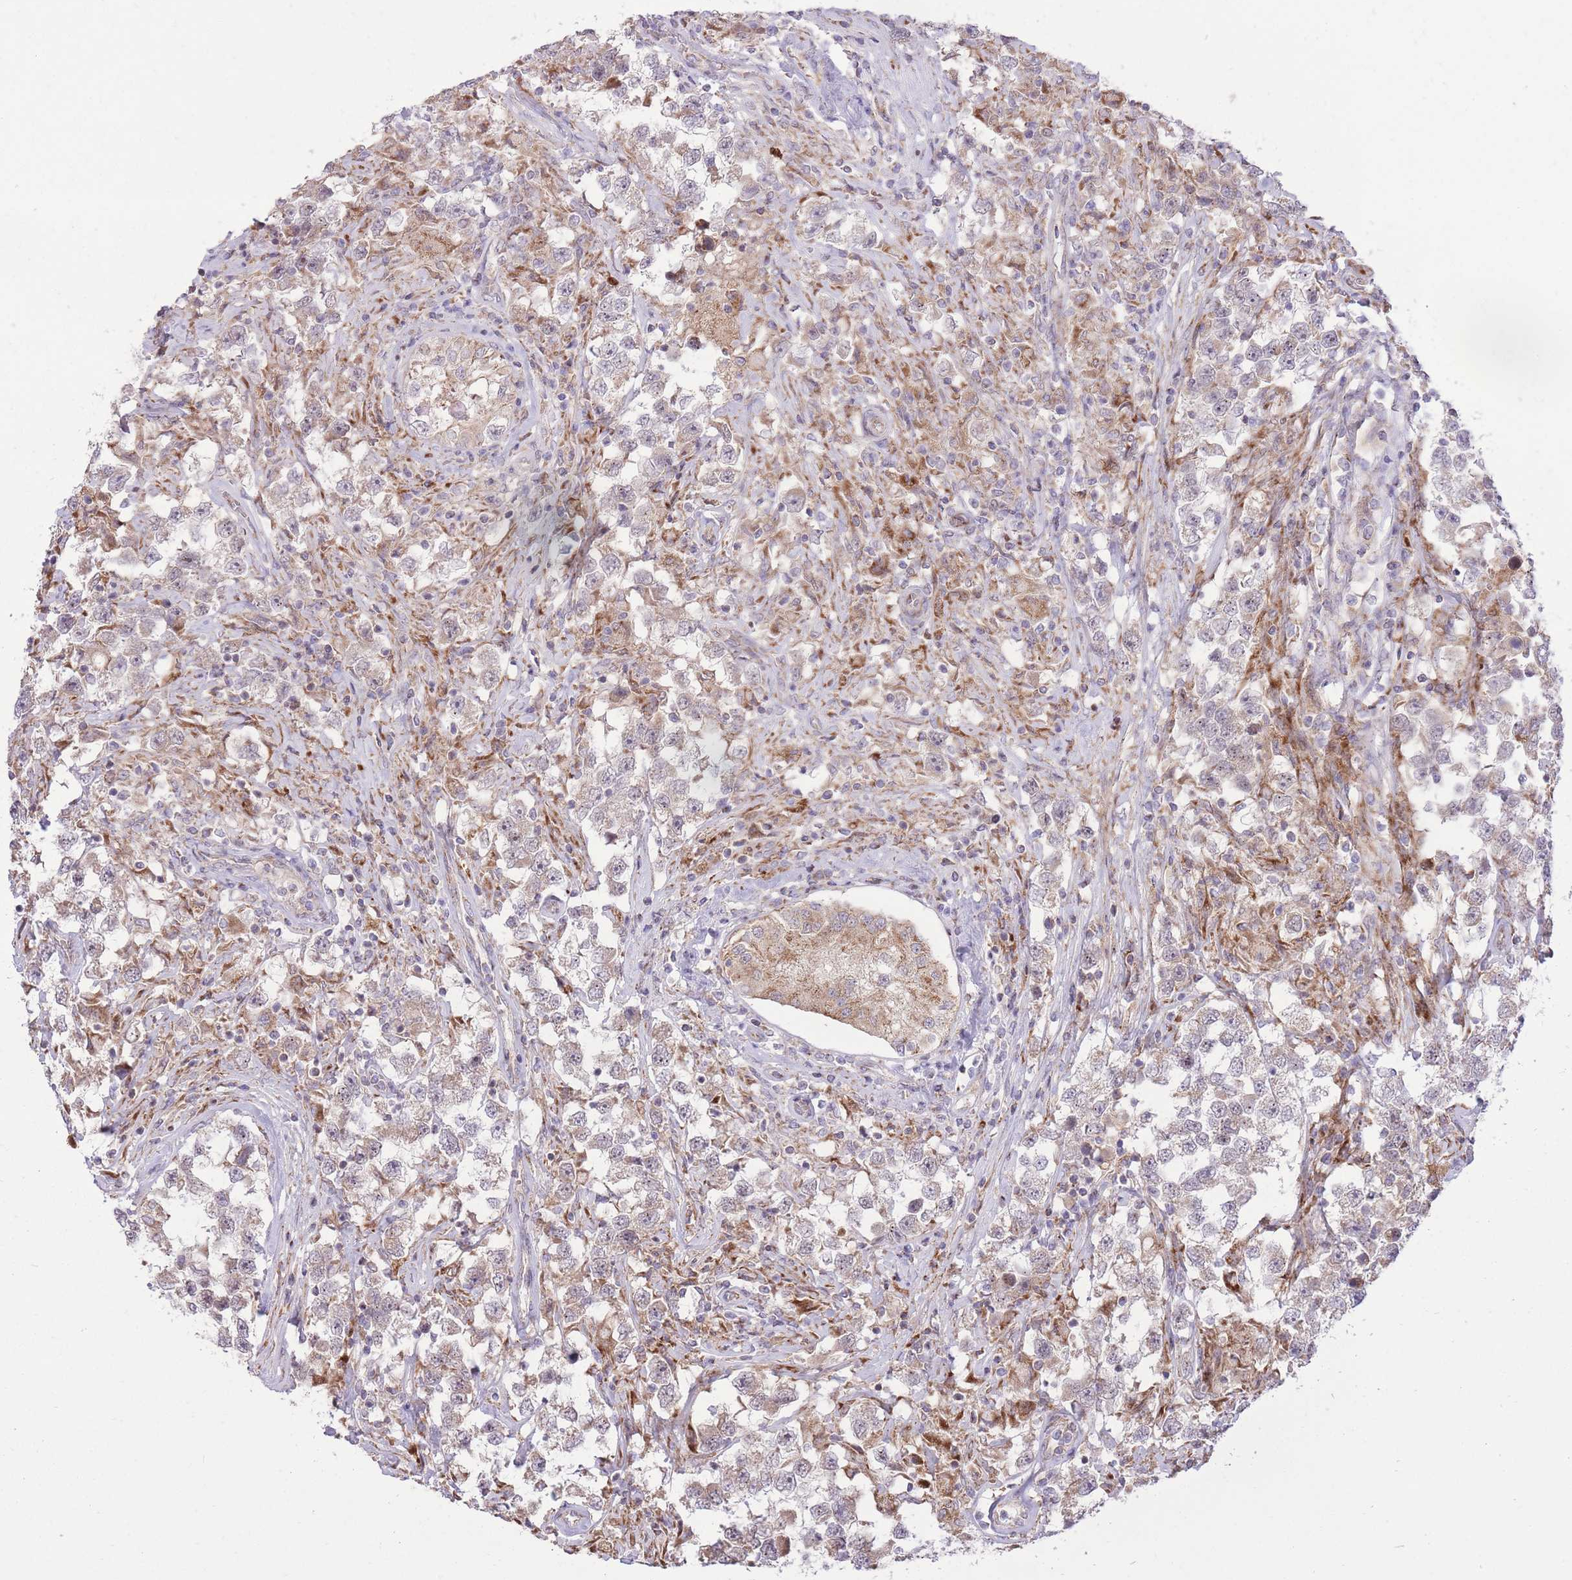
{"staining": {"intensity": "weak", "quantity": "25%-75%", "location": "cytoplasmic/membranous"}, "tissue": "testis cancer", "cell_type": "Tumor cells", "image_type": "cancer", "snomed": [{"axis": "morphology", "description": "Seminoma, NOS"}, {"axis": "topography", "description": "Testis"}], "caption": "Testis cancer stained with a brown dye exhibits weak cytoplasmic/membranous positive positivity in approximately 25%-75% of tumor cells.", "gene": "SLC4A4", "patient": {"sex": "male", "age": 46}}